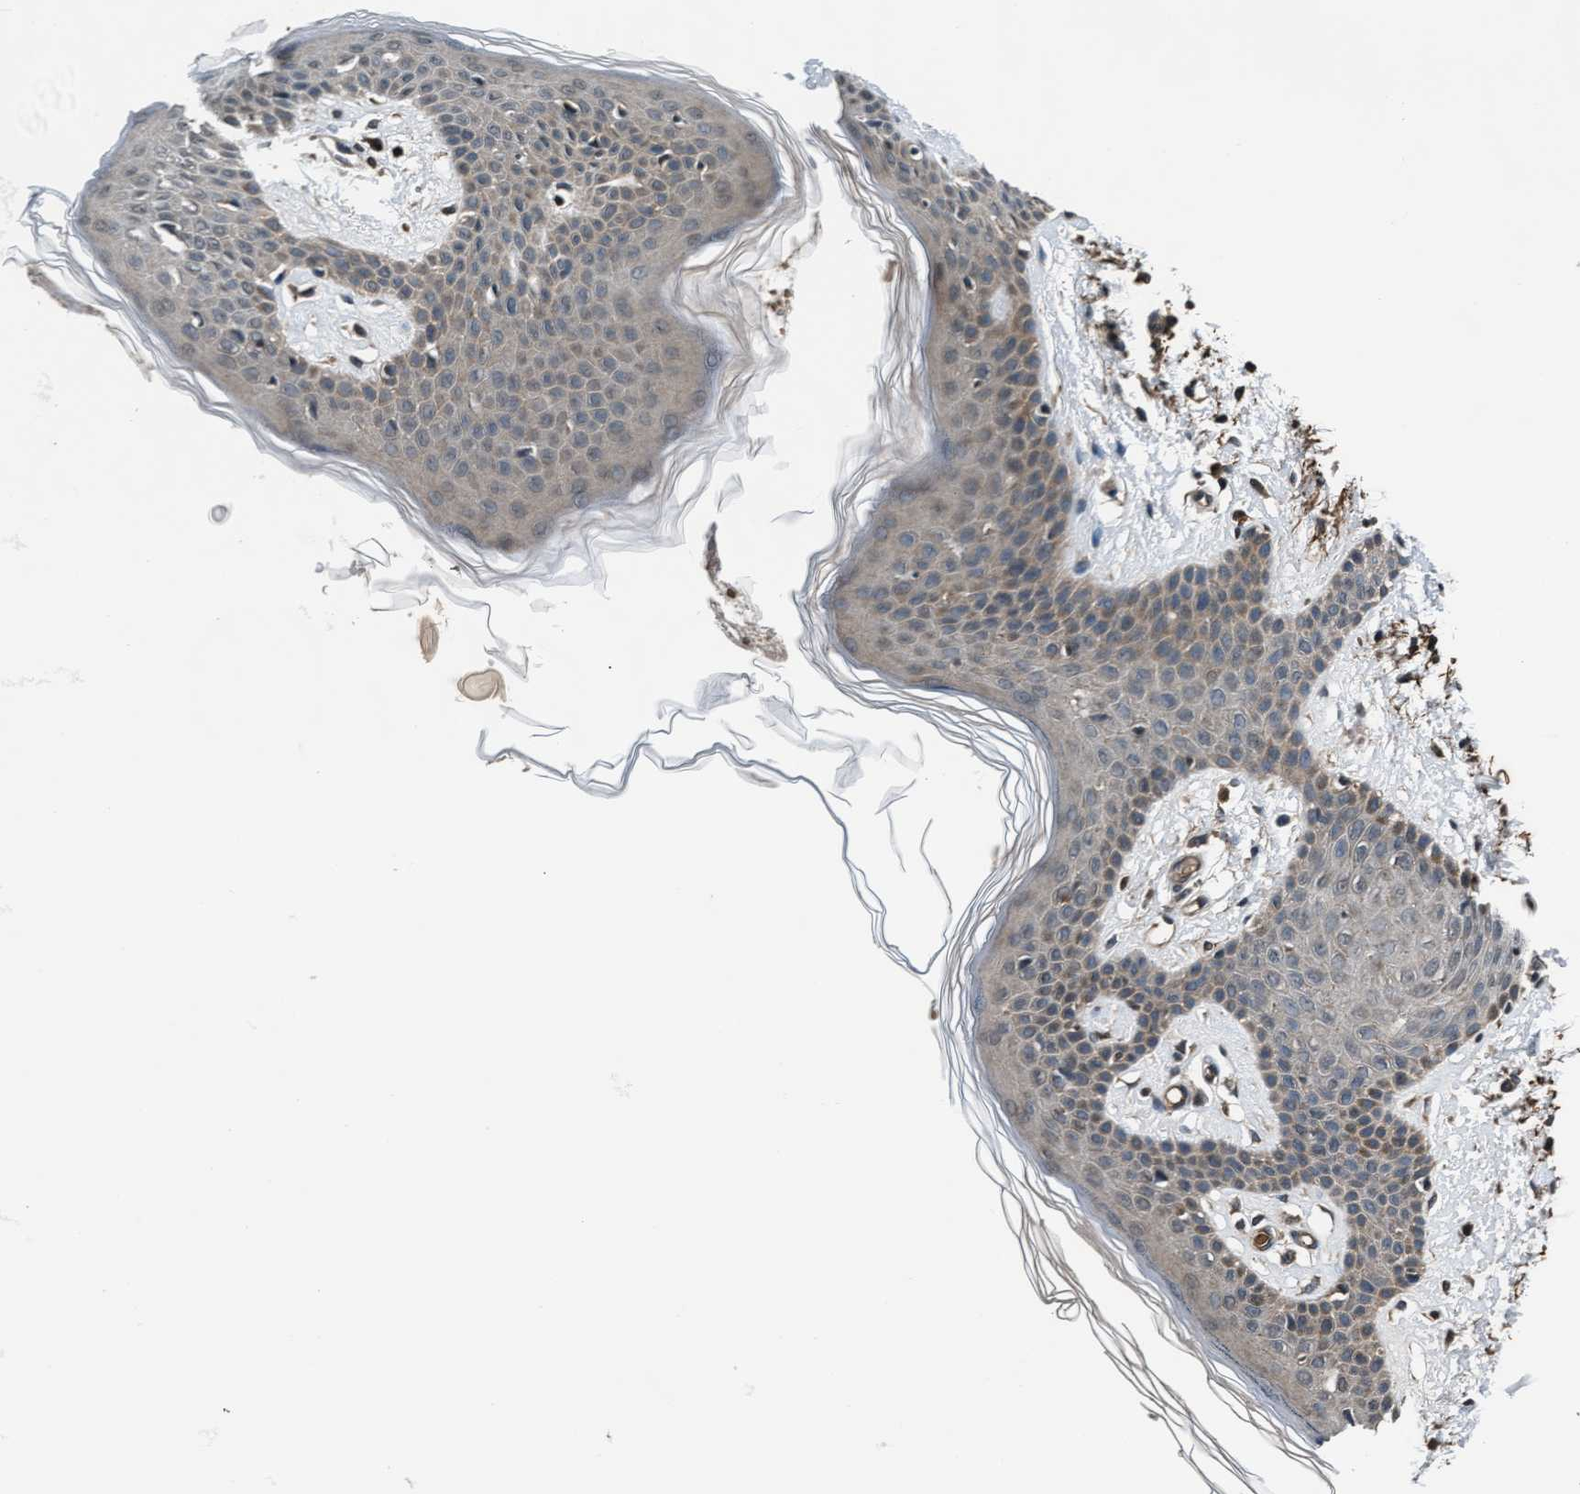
{"staining": {"intensity": "weak", "quantity": "<25%", "location": "cytoplasmic/membranous"}, "tissue": "skin cancer", "cell_type": "Tumor cells", "image_type": "cancer", "snomed": [{"axis": "morphology", "description": "Normal tissue, NOS"}, {"axis": "morphology", "description": "Basal cell carcinoma"}, {"axis": "topography", "description": "Skin"}], "caption": "A high-resolution histopathology image shows immunohistochemistry staining of skin cancer, which exhibits no significant expression in tumor cells.", "gene": "WASF1", "patient": {"sex": "female", "age": 69}}